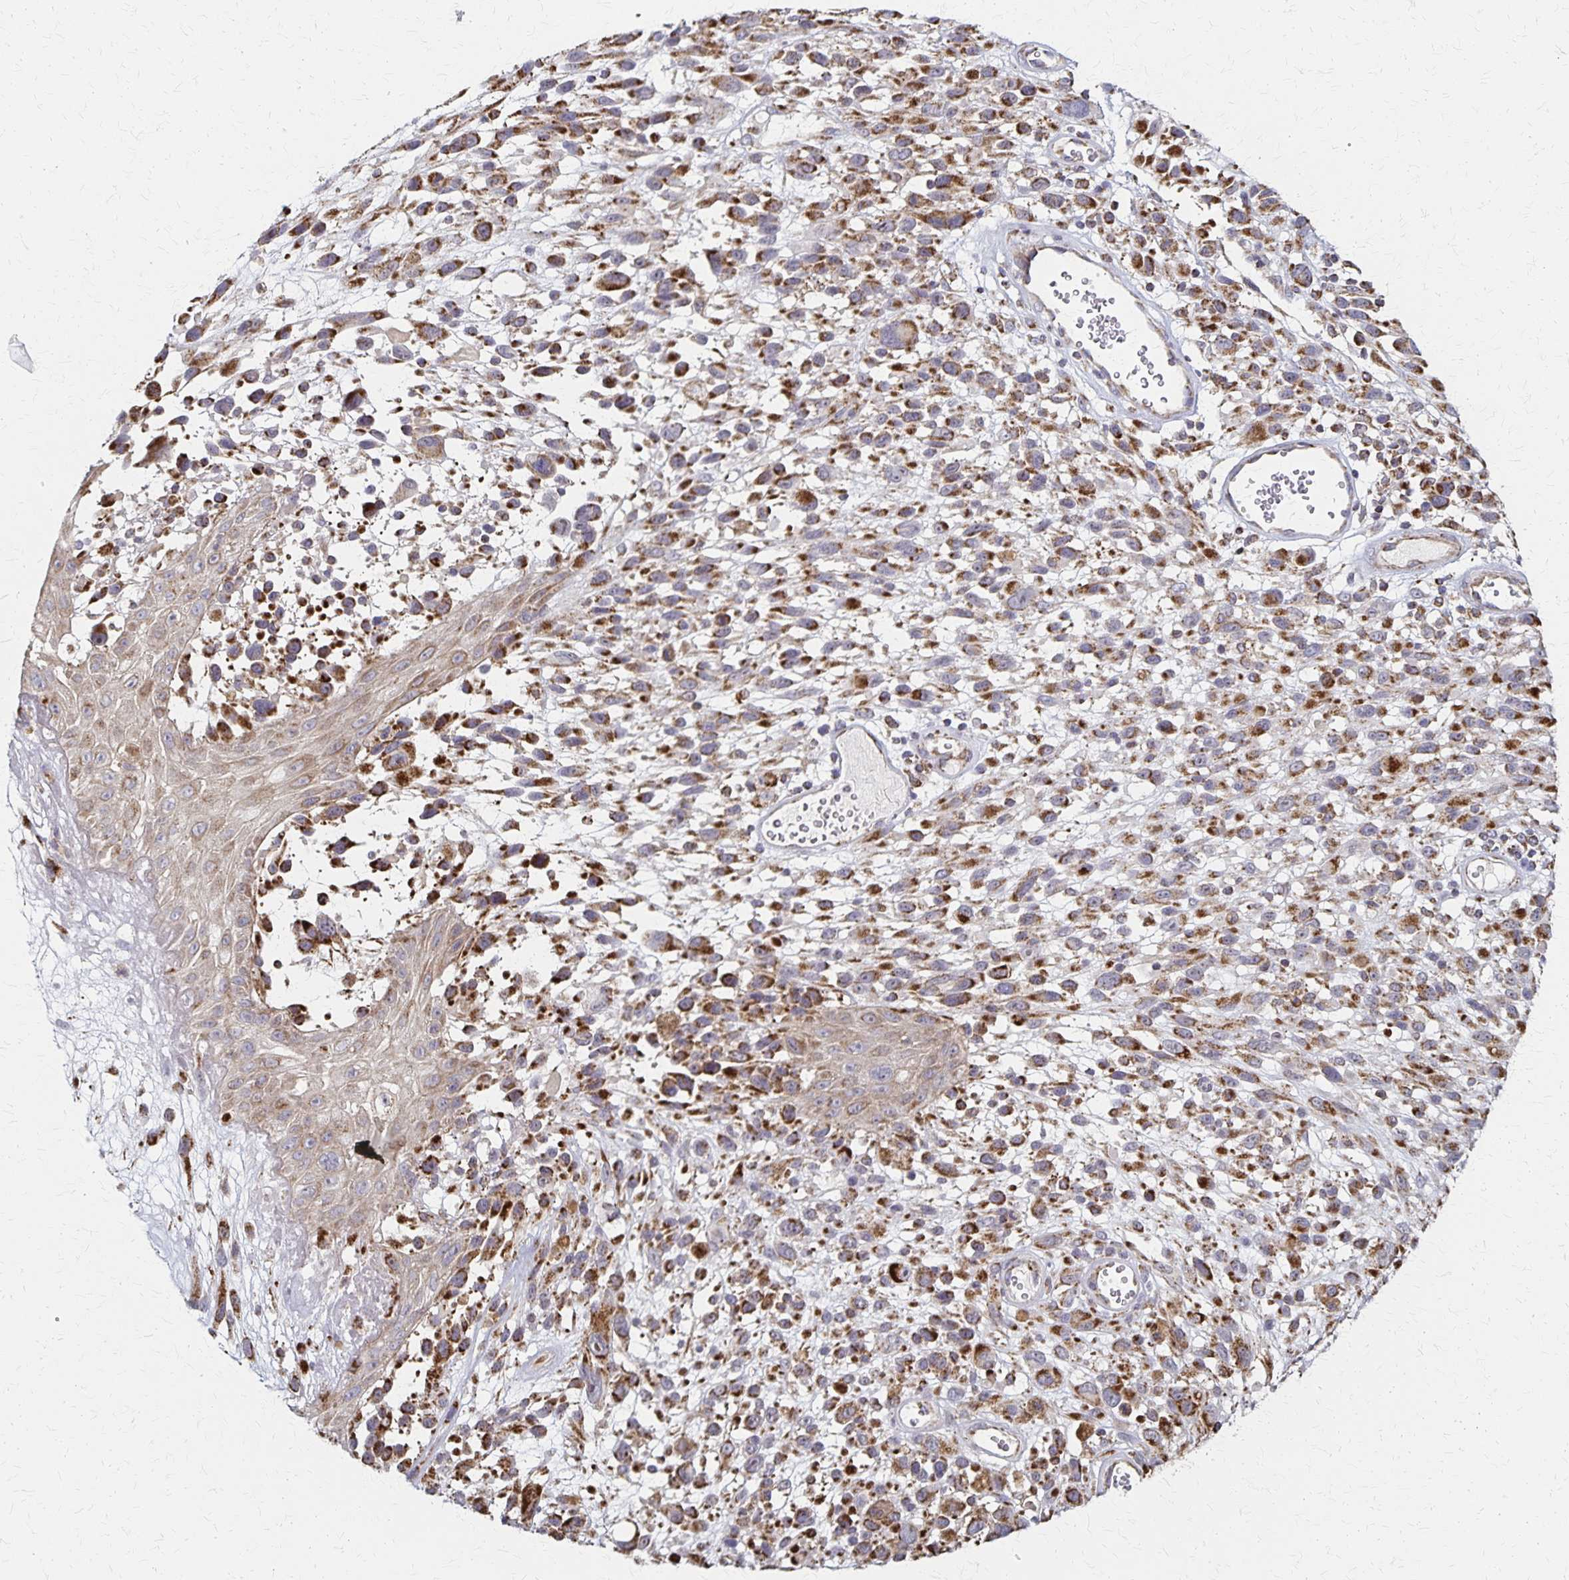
{"staining": {"intensity": "strong", "quantity": ">75%", "location": "cytoplasmic/membranous"}, "tissue": "melanoma", "cell_type": "Tumor cells", "image_type": "cancer", "snomed": [{"axis": "morphology", "description": "Malignant melanoma, NOS"}, {"axis": "topography", "description": "Skin"}], "caption": "A brown stain highlights strong cytoplasmic/membranous positivity of a protein in human melanoma tumor cells.", "gene": "DYRK4", "patient": {"sex": "male", "age": 68}}